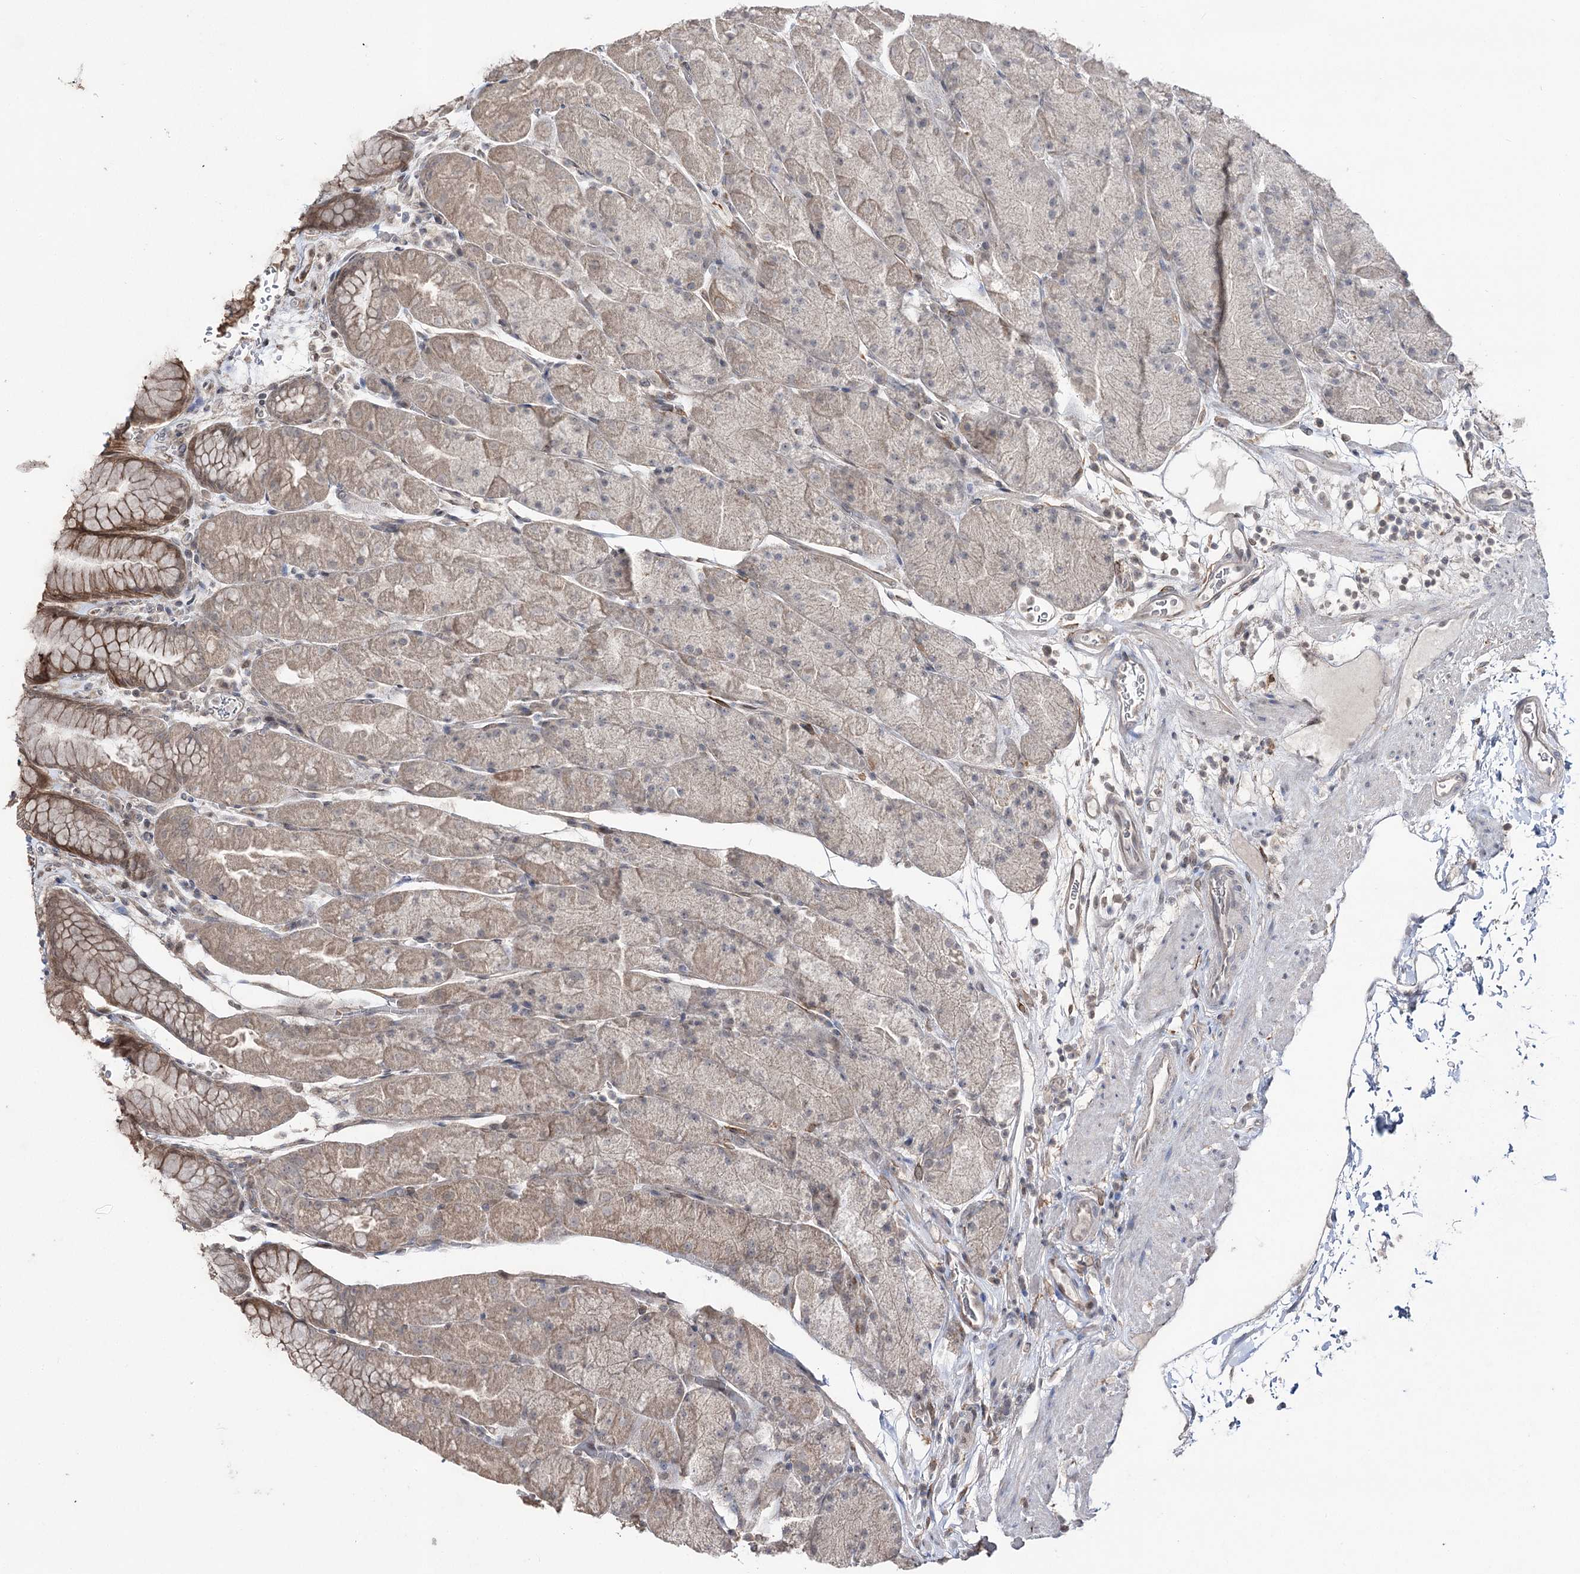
{"staining": {"intensity": "moderate", "quantity": "25%-75%", "location": "cytoplasmic/membranous"}, "tissue": "stomach", "cell_type": "Glandular cells", "image_type": "normal", "snomed": [{"axis": "morphology", "description": "Normal tissue, NOS"}, {"axis": "topography", "description": "Stomach, upper"}, {"axis": "topography", "description": "Stomach, lower"}], "caption": "High-power microscopy captured an IHC image of unremarkable stomach, revealing moderate cytoplasmic/membranous positivity in approximately 25%-75% of glandular cells. (Stains: DAB (3,3'-diaminobenzidine) in brown, nuclei in blue, Microscopy: brightfield microscopy at high magnification).", "gene": "HSD11B2", "patient": {"sex": "male", "age": 67}}